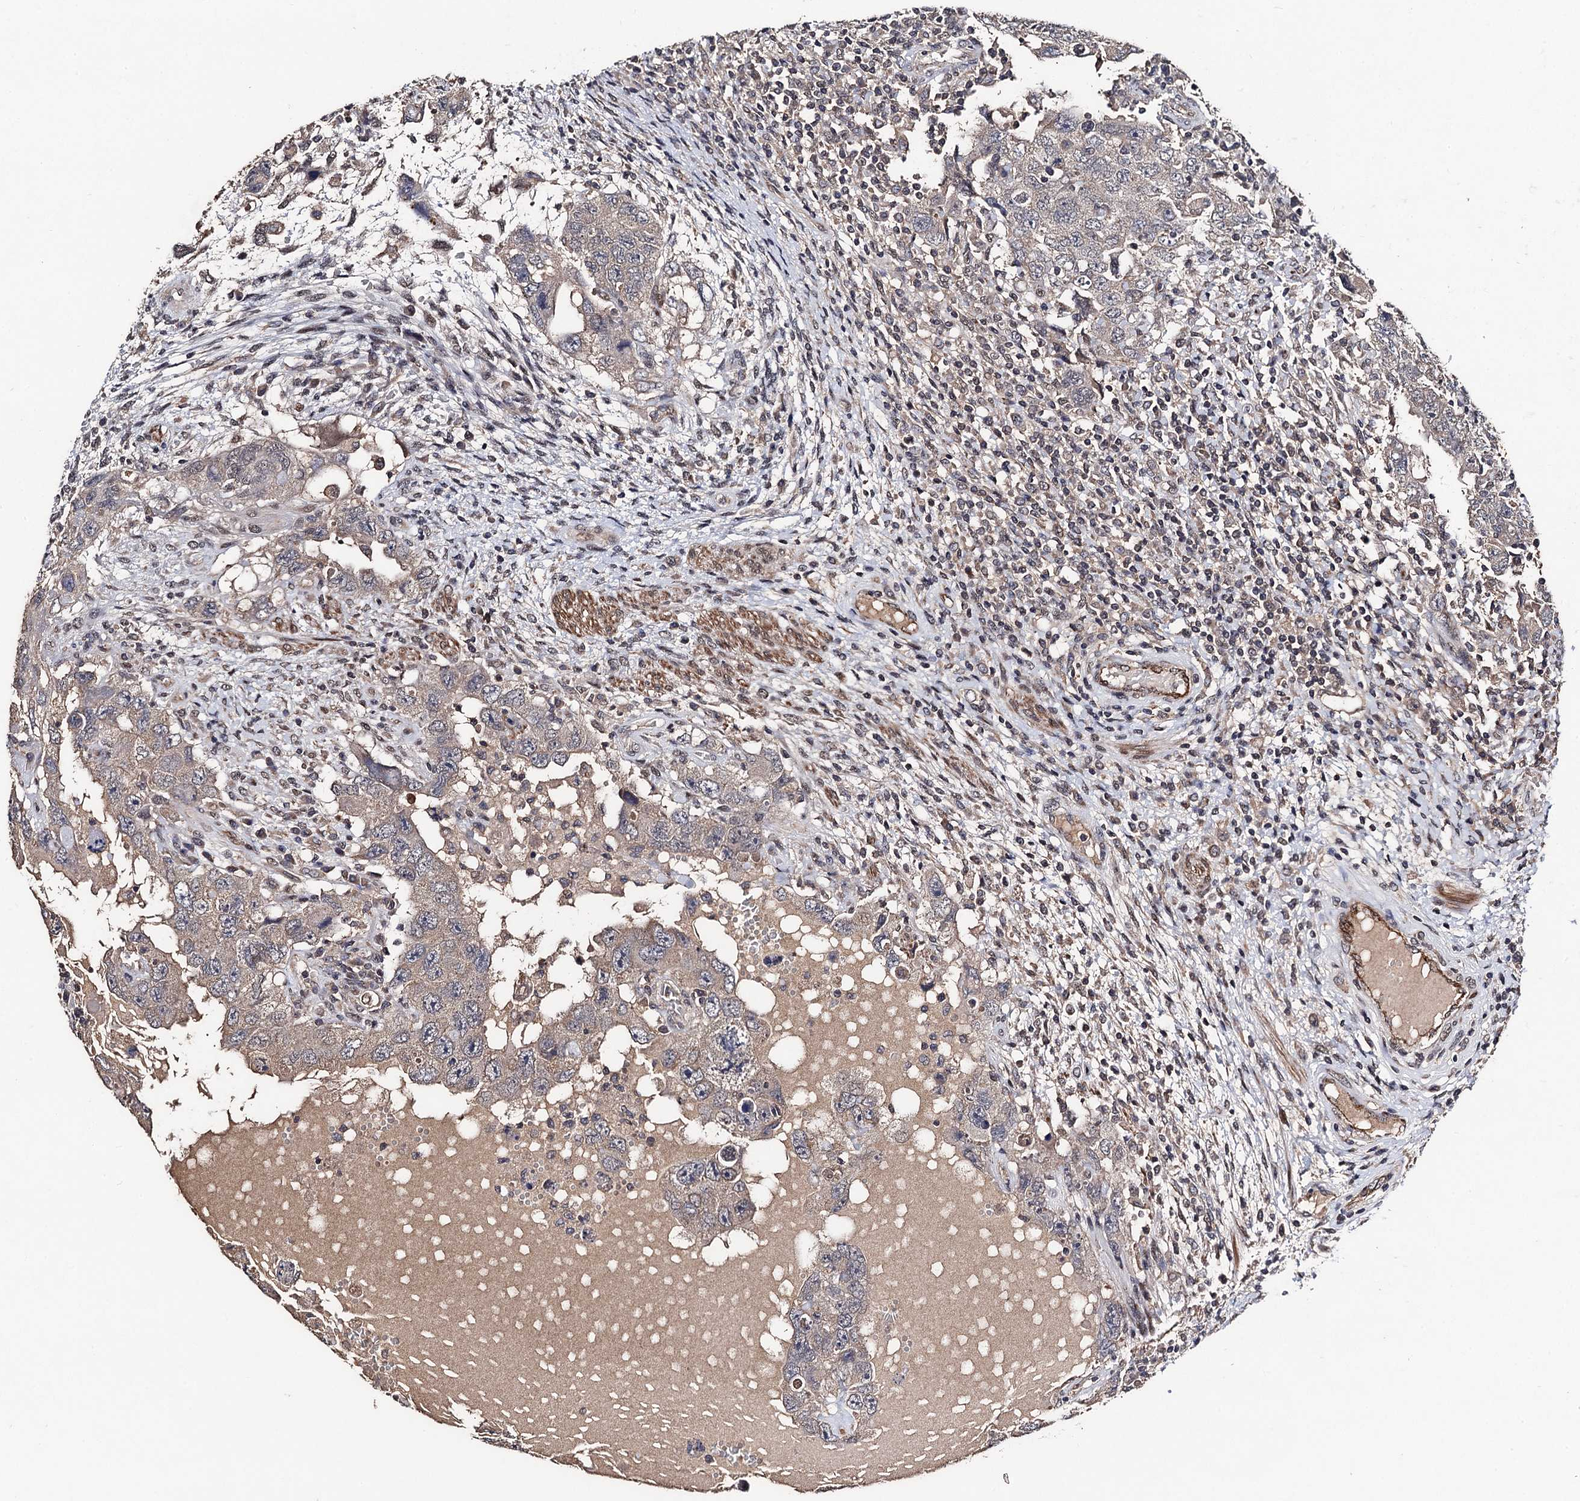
{"staining": {"intensity": "weak", "quantity": "<25%", "location": "cytoplasmic/membranous"}, "tissue": "testis cancer", "cell_type": "Tumor cells", "image_type": "cancer", "snomed": [{"axis": "morphology", "description": "Carcinoma, Embryonal, NOS"}, {"axis": "topography", "description": "Testis"}], "caption": "The micrograph demonstrates no significant expression in tumor cells of embryonal carcinoma (testis).", "gene": "PPTC7", "patient": {"sex": "male", "age": 26}}